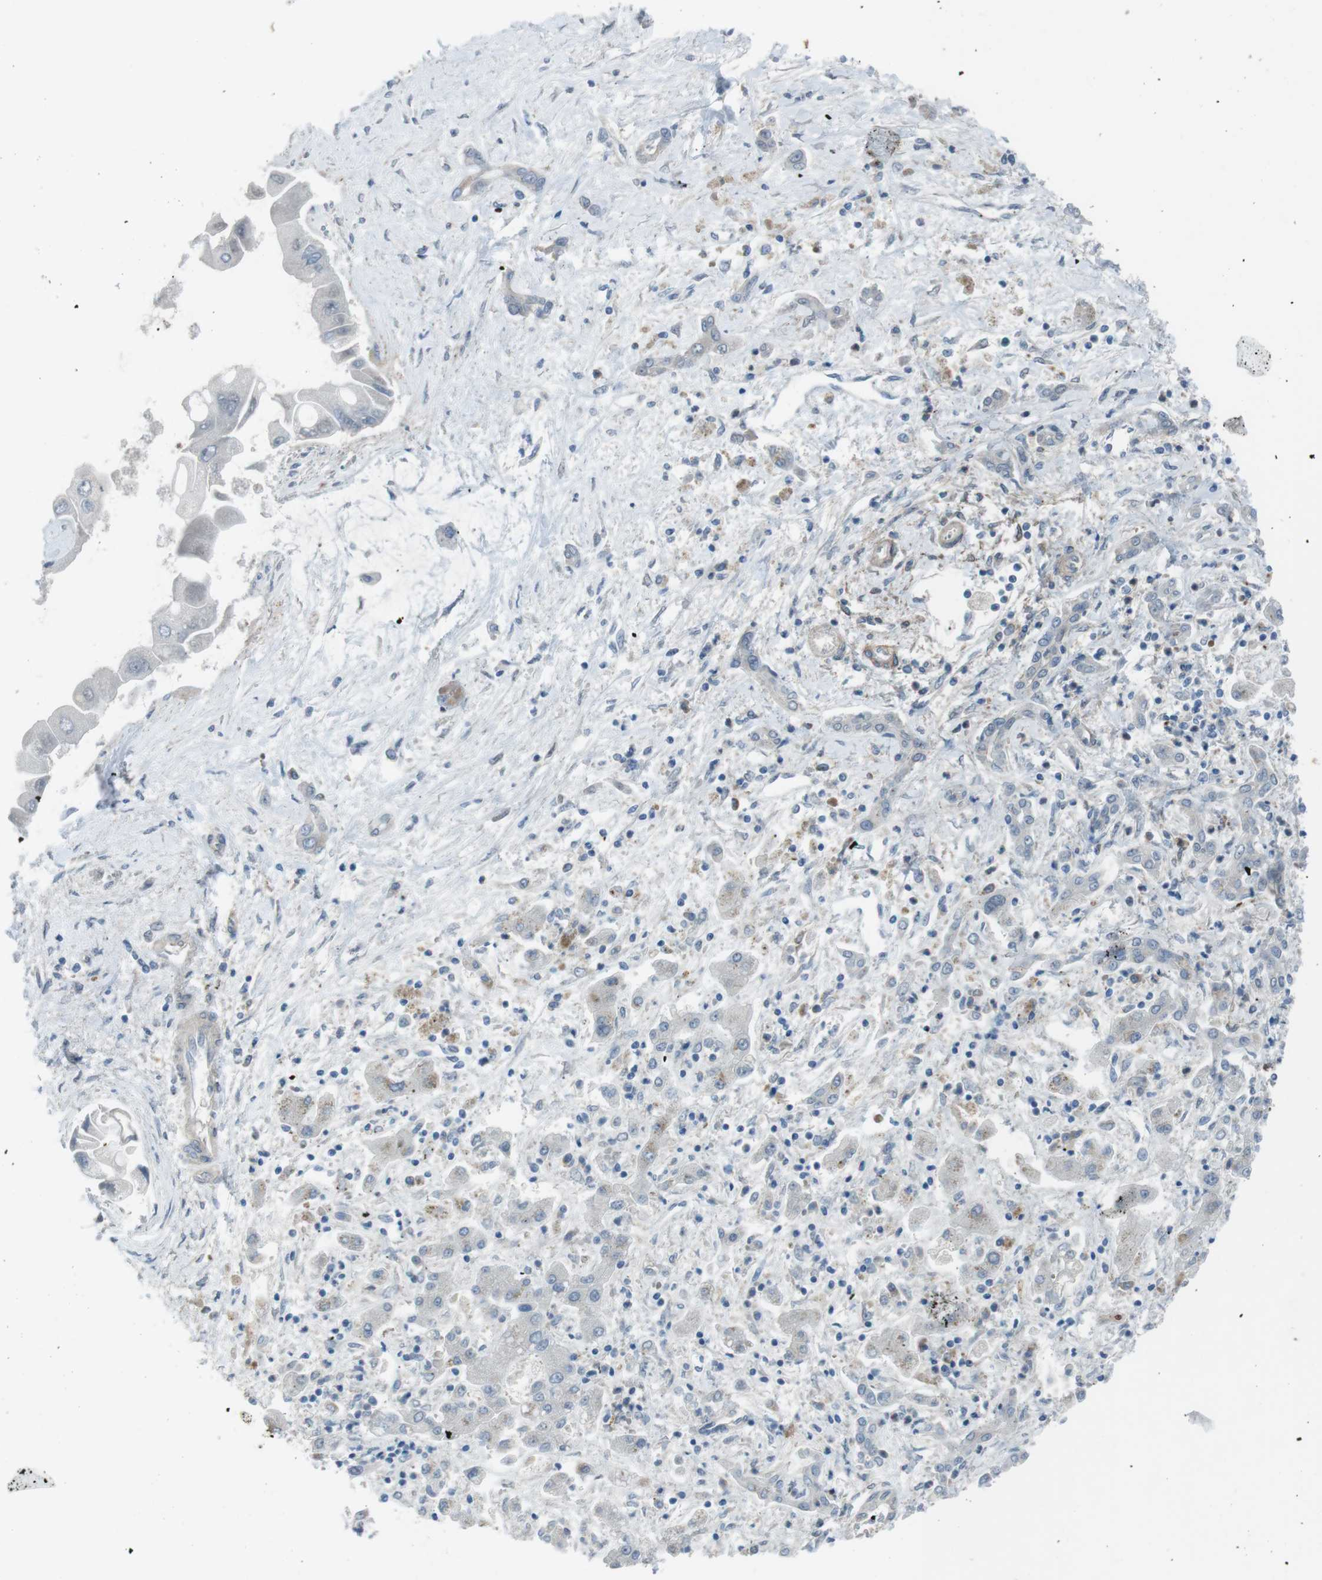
{"staining": {"intensity": "weak", "quantity": "<25%", "location": "cytoplasmic/membranous"}, "tissue": "liver cancer", "cell_type": "Tumor cells", "image_type": "cancer", "snomed": [{"axis": "morphology", "description": "Cholangiocarcinoma"}, {"axis": "topography", "description": "Liver"}], "caption": "A histopathology image of liver cholangiocarcinoma stained for a protein displays no brown staining in tumor cells.", "gene": "ANK2", "patient": {"sex": "male", "age": 50}}